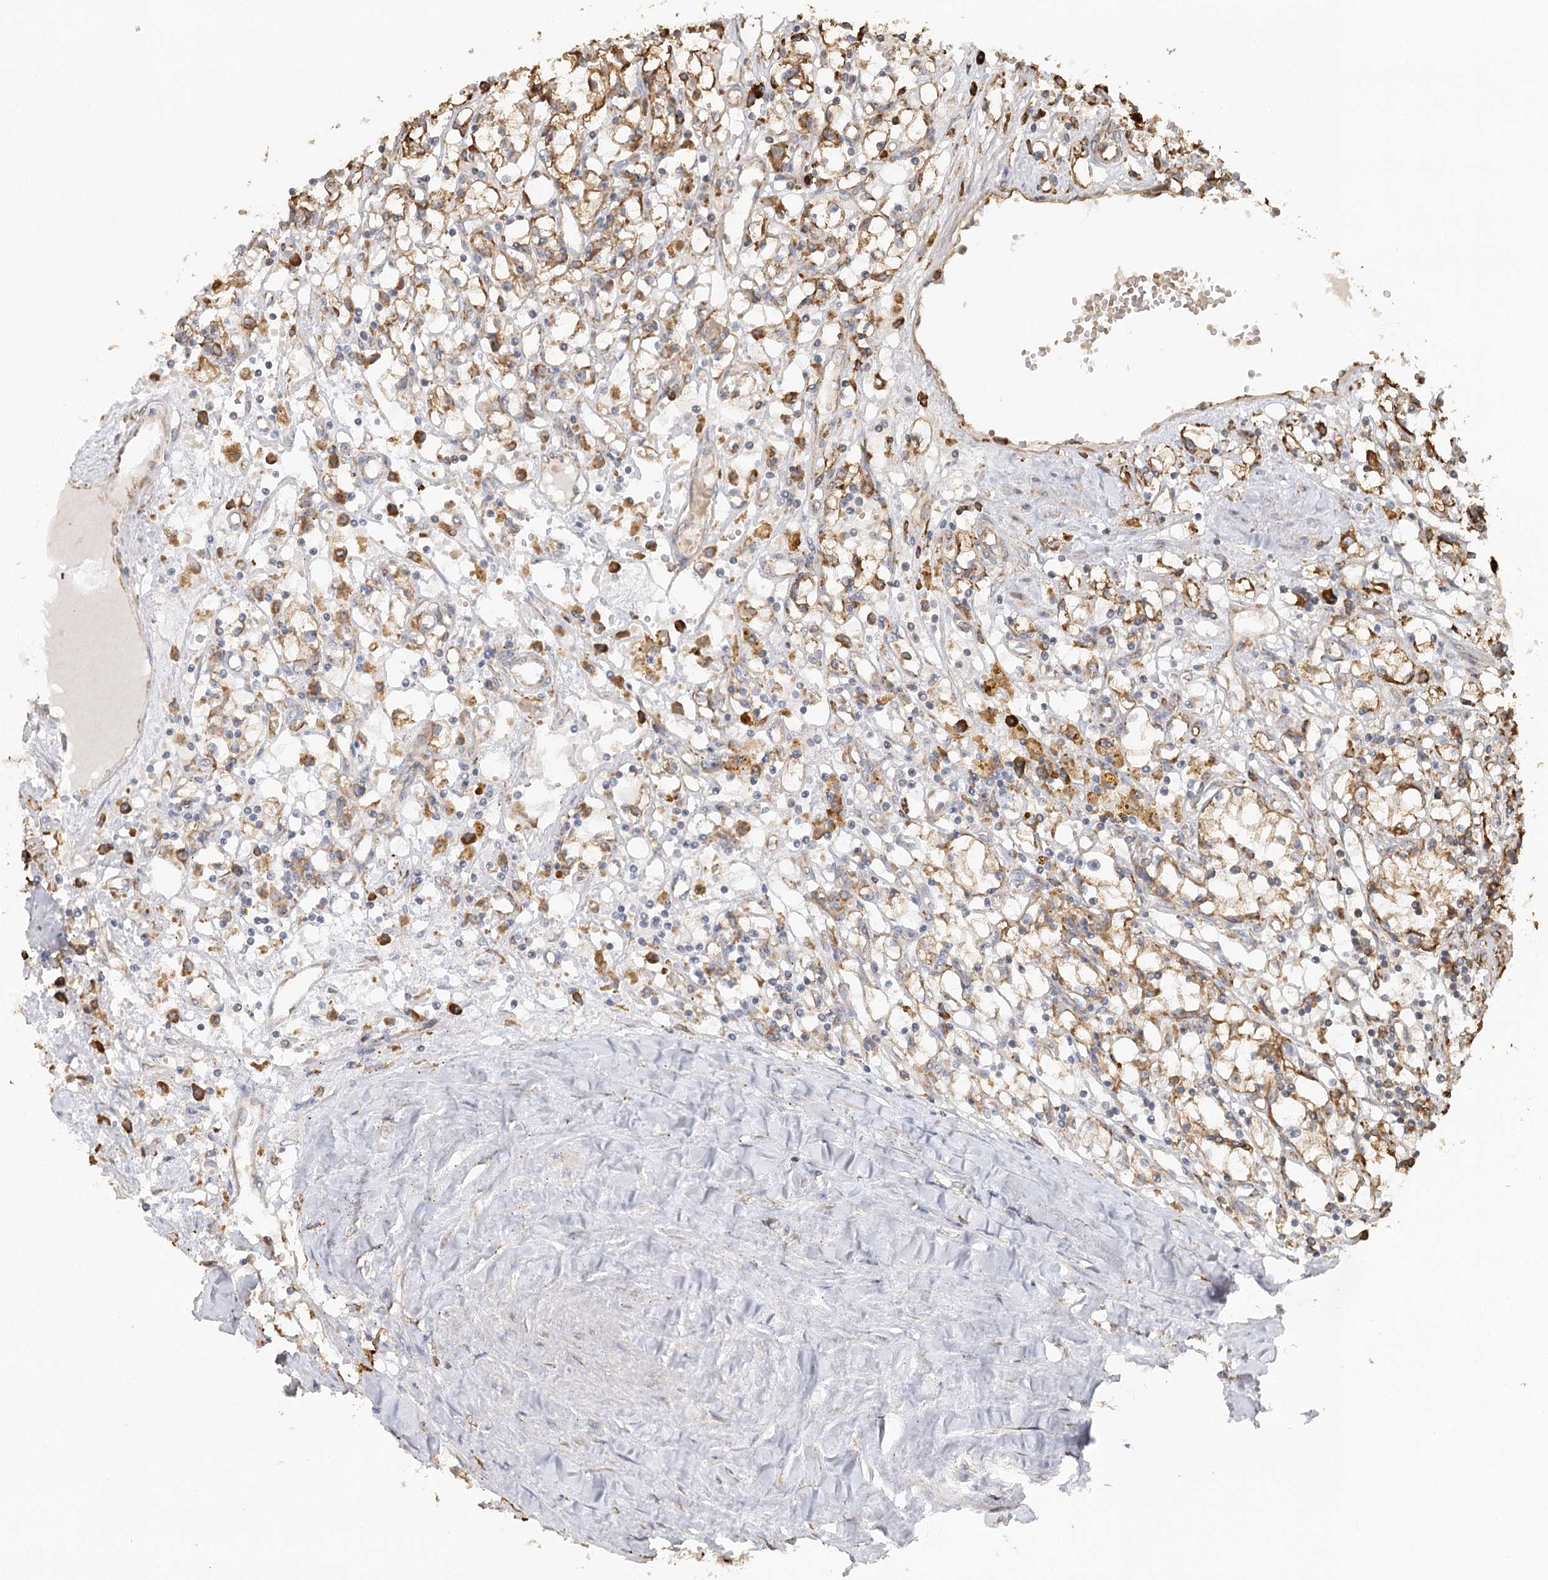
{"staining": {"intensity": "moderate", "quantity": ">75%", "location": "cytoplasmic/membranous"}, "tissue": "renal cancer", "cell_type": "Tumor cells", "image_type": "cancer", "snomed": [{"axis": "morphology", "description": "Adenocarcinoma, NOS"}, {"axis": "topography", "description": "Kidney"}], "caption": "Tumor cells exhibit medium levels of moderate cytoplasmic/membranous positivity in about >75% of cells in human renal cancer (adenocarcinoma).", "gene": "ACAP2", "patient": {"sex": "male", "age": 56}}